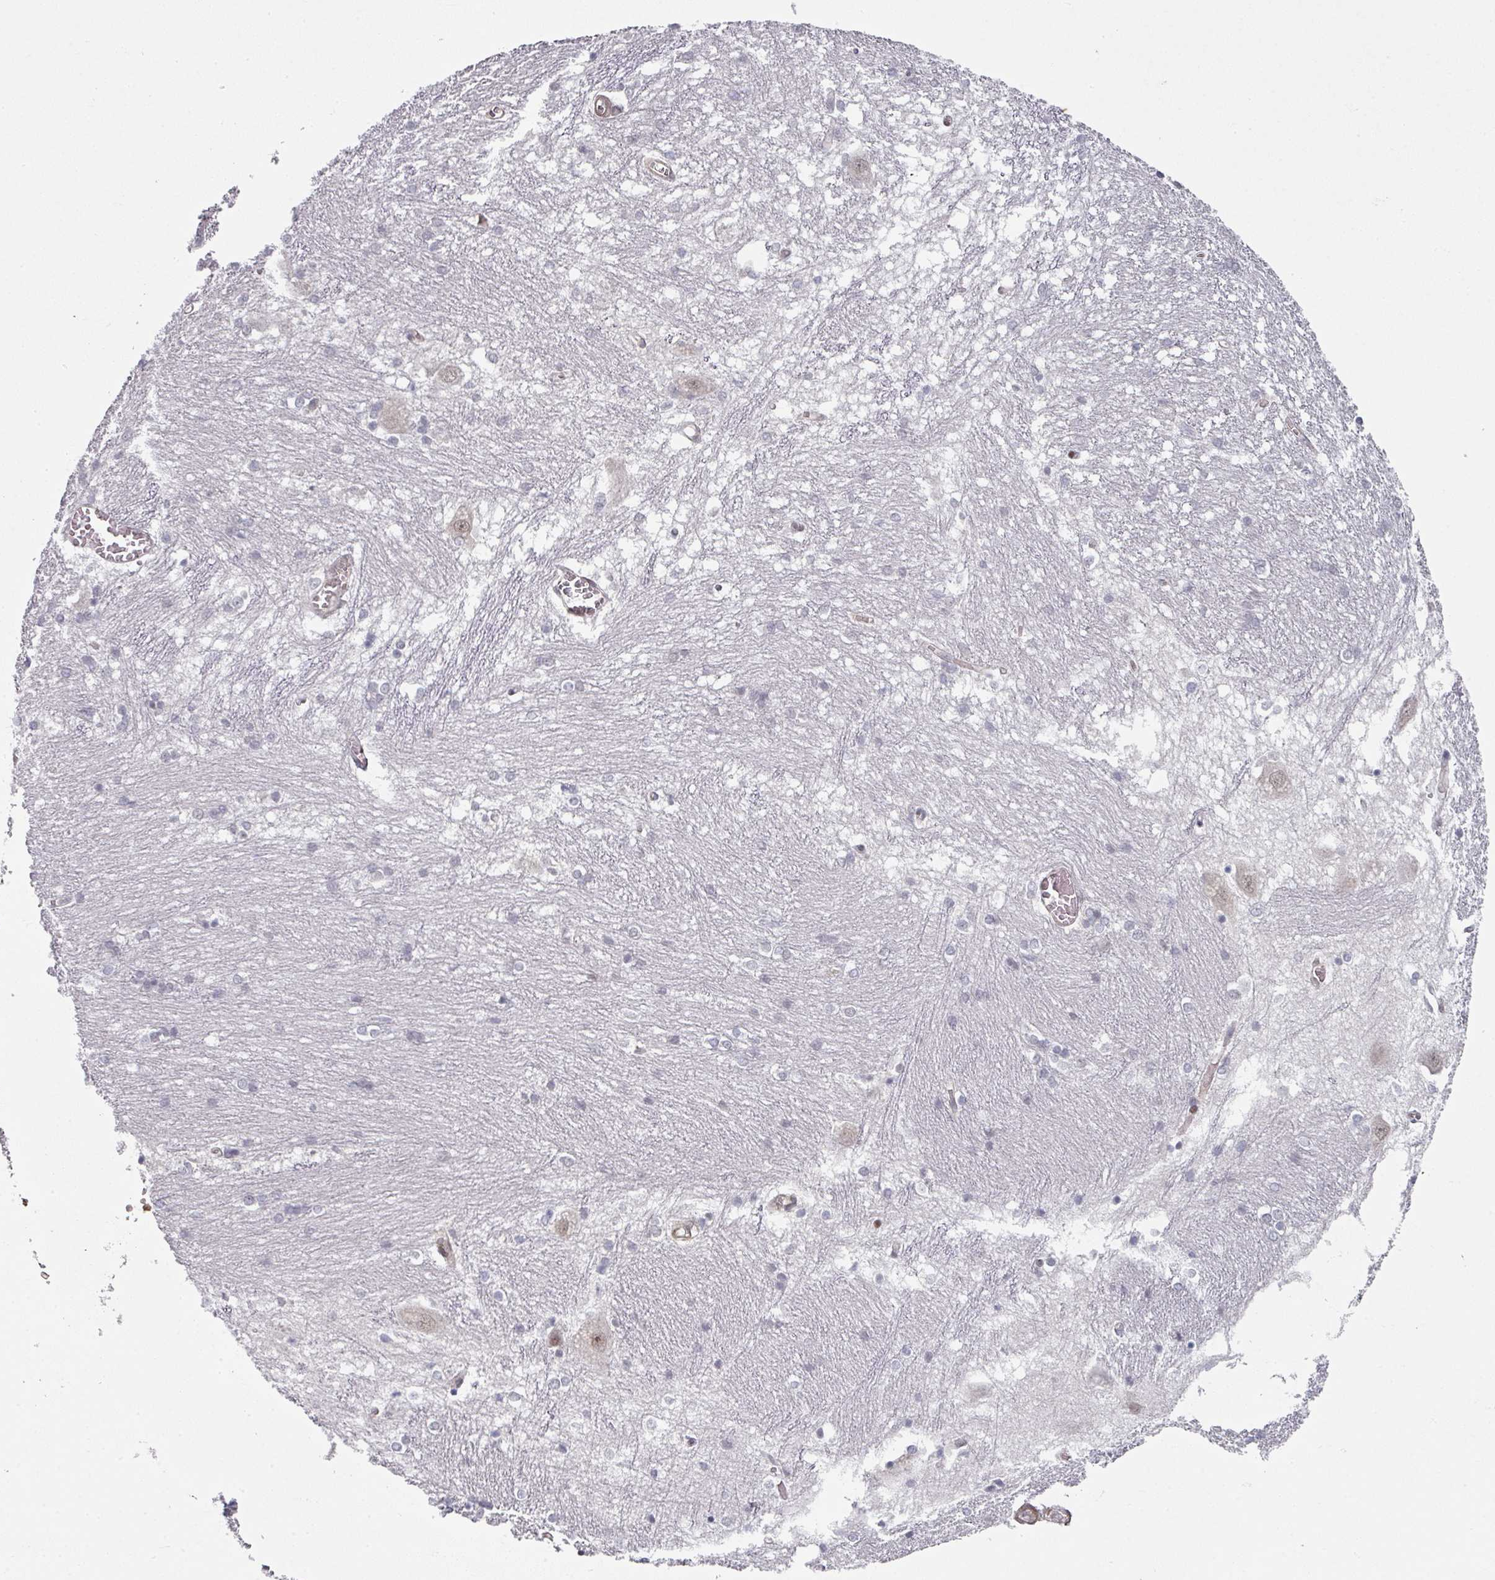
{"staining": {"intensity": "moderate", "quantity": "<25%", "location": "nuclear"}, "tissue": "caudate", "cell_type": "Glial cells", "image_type": "normal", "snomed": [{"axis": "morphology", "description": "Normal tissue, NOS"}, {"axis": "topography", "description": "Lateral ventricle wall"}], "caption": "The image demonstrates staining of unremarkable caudate, revealing moderate nuclear protein positivity (brown color) within glial cells. The staining was performed using DAB (3,3'-diaminobenzidine), with brown indicating positive protein expression. Nuclei are stained blue with hematoxylin.", "gene": "TMCC1", "patient": {"sex": "male", "age": 37}}